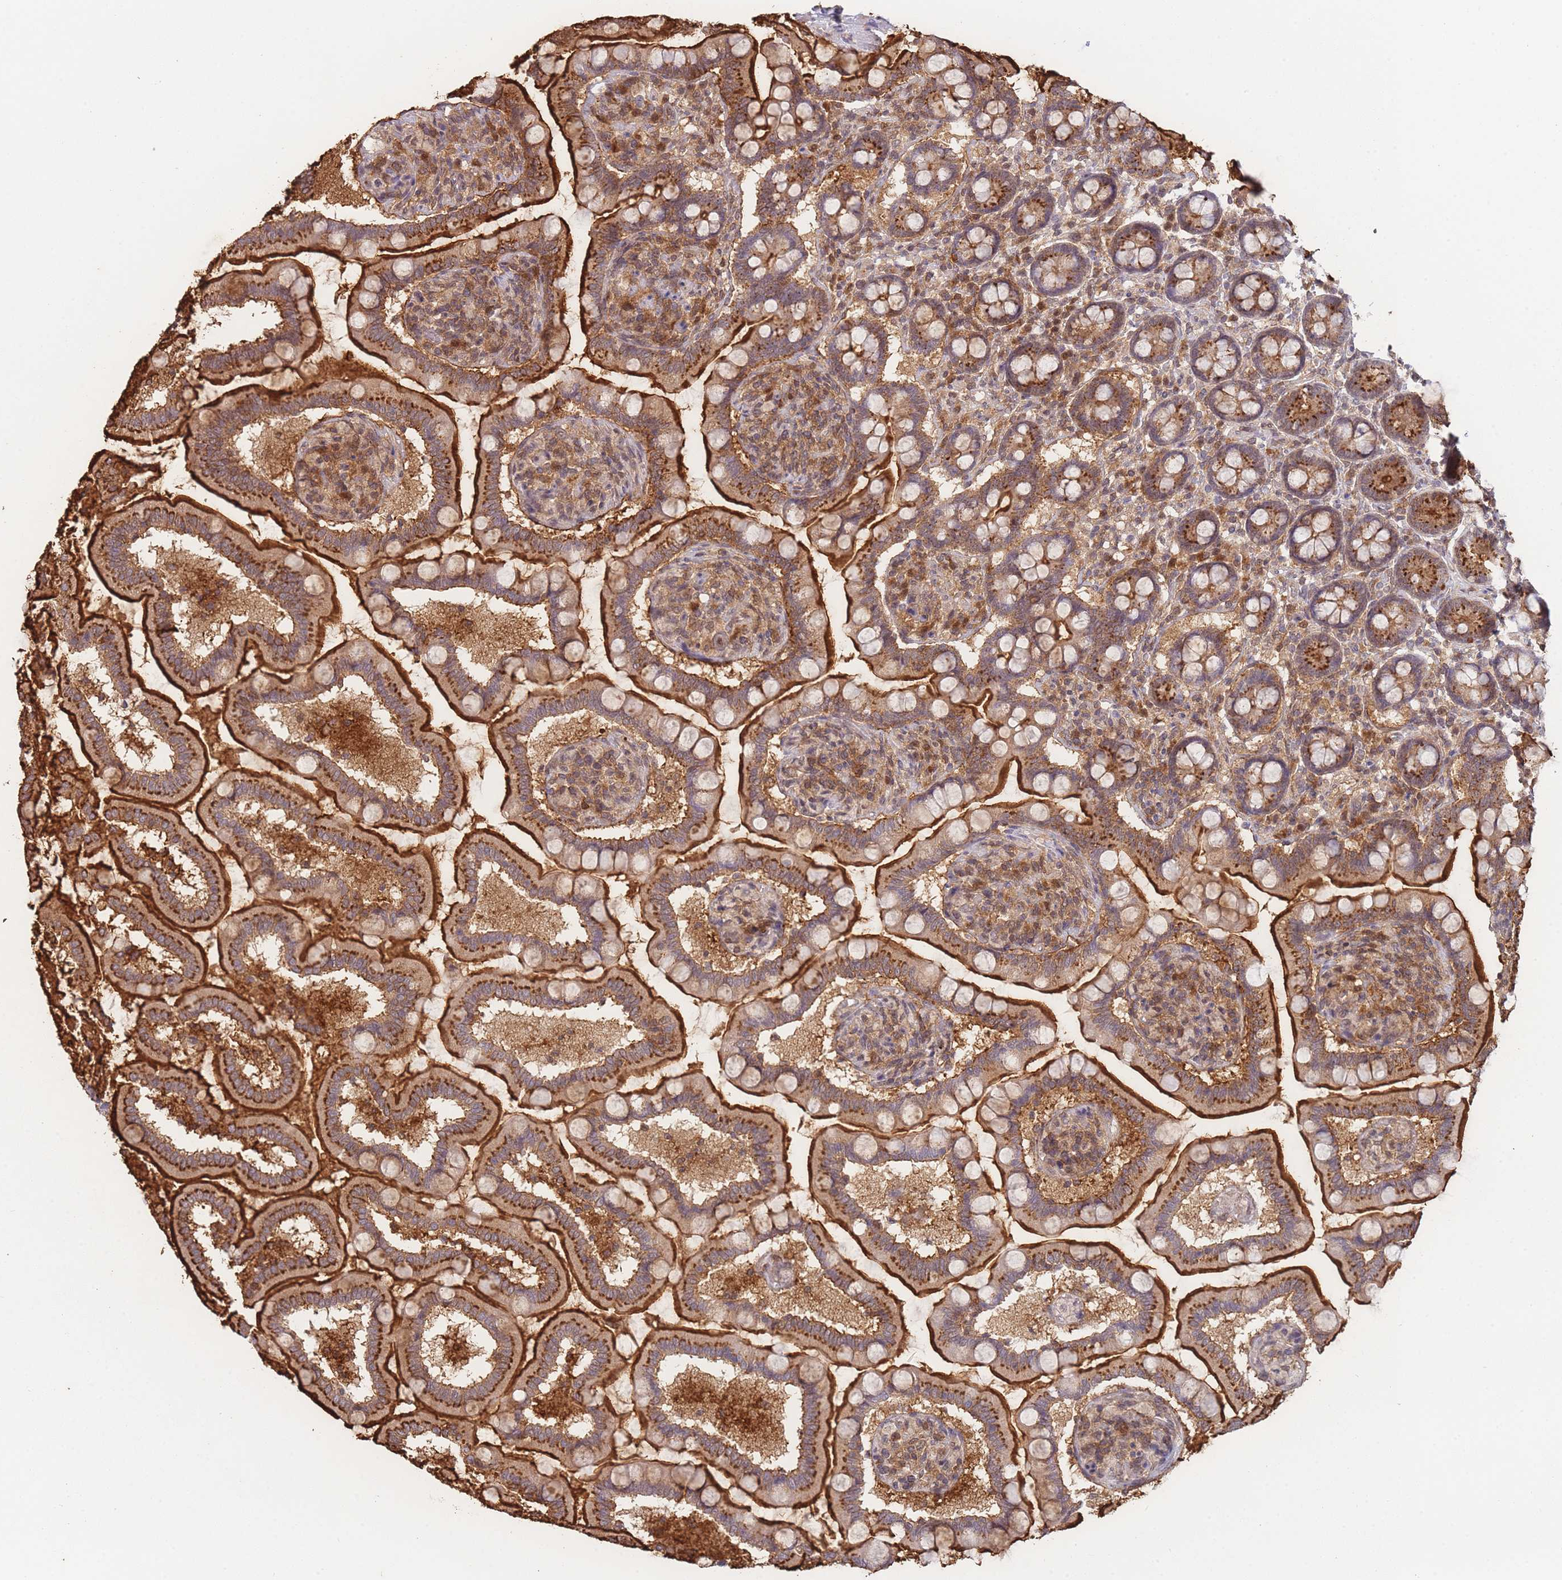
{"staining": {"intensity": "strong", "quantity": ">75%", "location": "cytoplasmic/membranous"}, "tissue": "small intestine", "cell_type": "Glandular cells", "image_type": "normal", "snomed": [{"axis": "morphology", "description": "Normal tissue, NOS"}, {"axis": "topography", "description": "Small intestine"}], "caption": "Human small intestine stained for a protein (brown) displays strong cytoplasmic/membranous positive staining in approximately >75% of glandular cells.", "gene": "MRI1", "patient": {"sex": "female", "age": 64}}